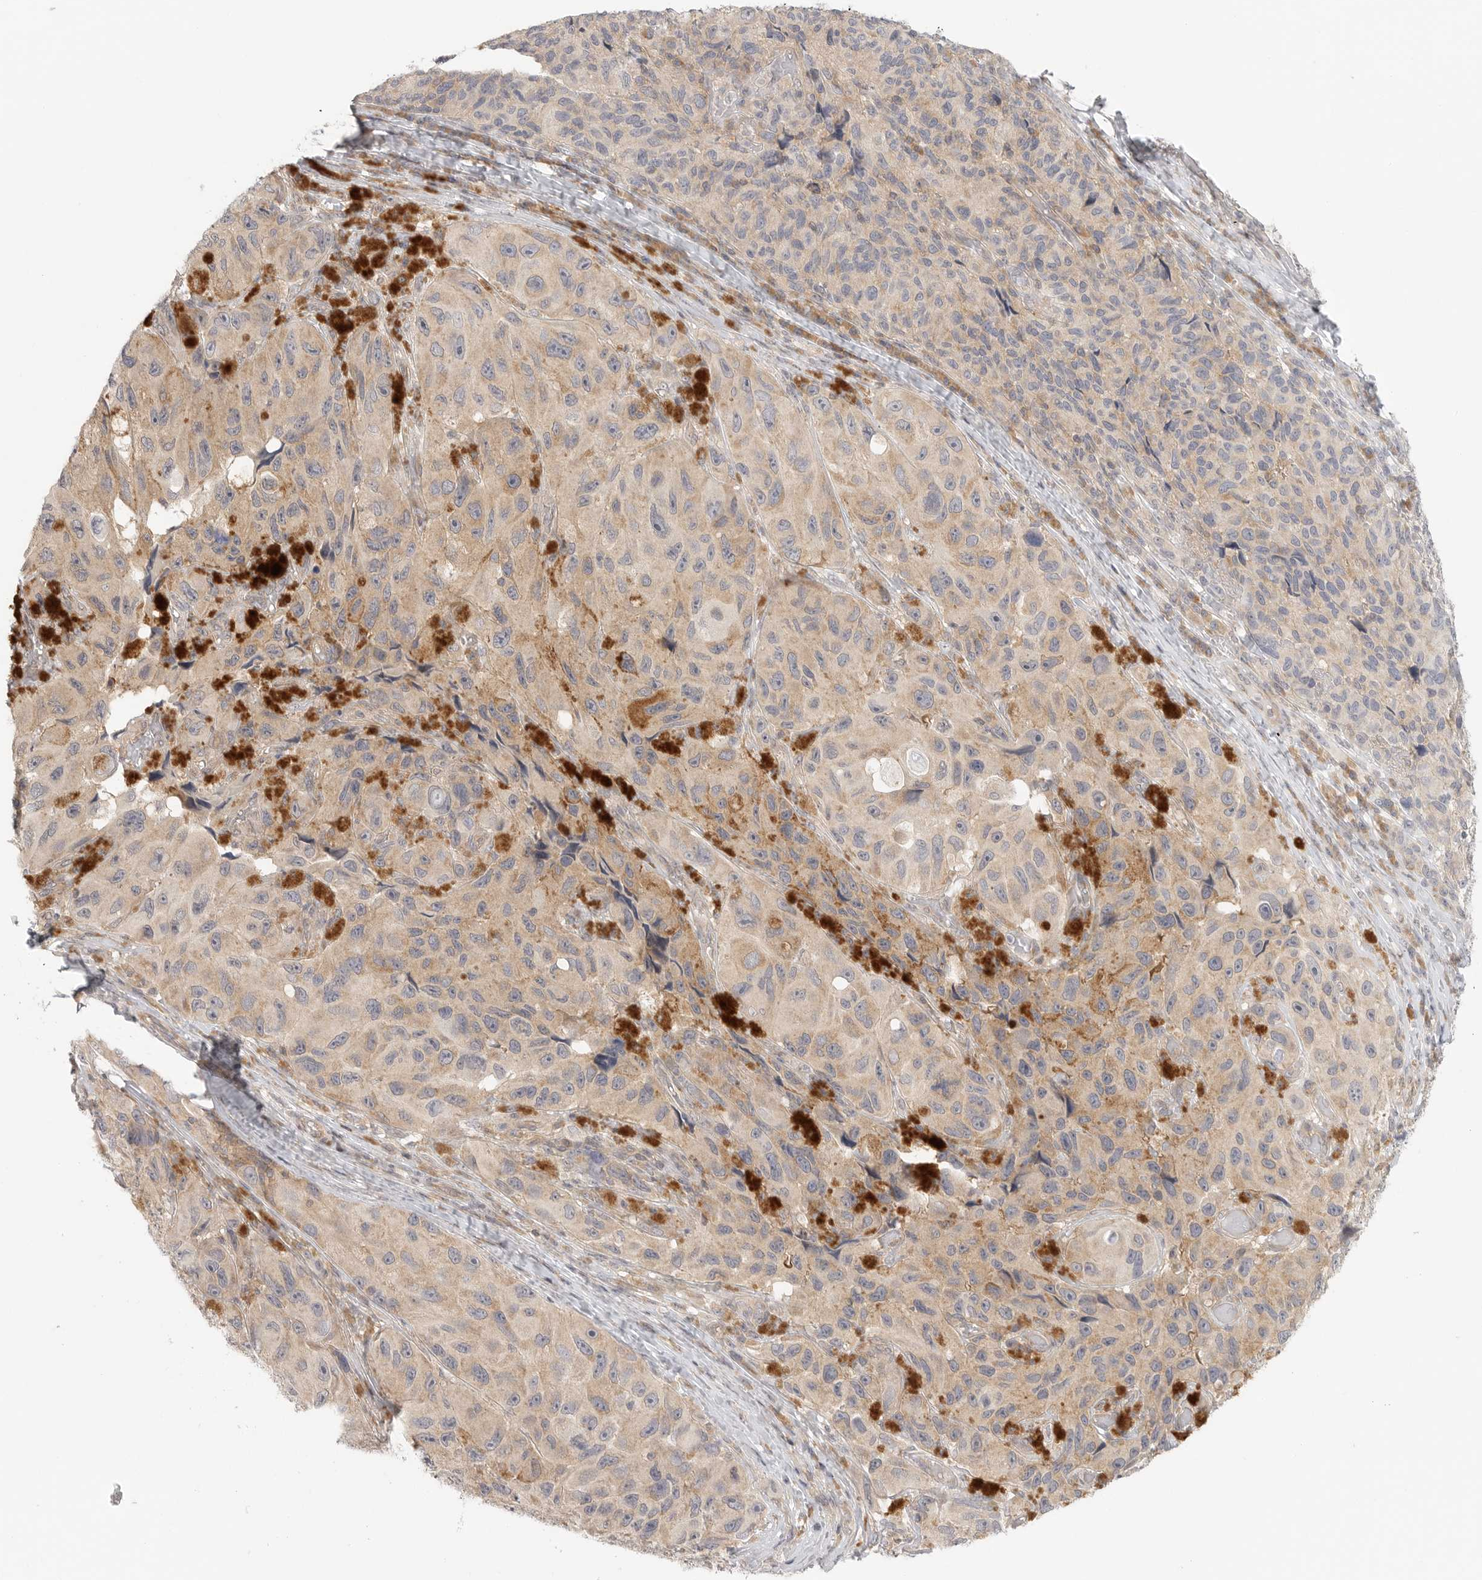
{"staining": {"intensity": "weak", "quantity": ">75%", "location": "cytoplasmic/membranous"}, "tissue": "melanoma", "cell_type": "Tumor cells", "image_type": "cancer", "snomed": [{"axis": "morphology", "description": "Malignant melanoma, NOS"}, {"axis": "topography", "description": "Skin"}], "caption": "Immunohistochemistry image of neoplastic tissue: melanoma stained using immunohistochemistry (IHC) reveals low levels of weak protein expression localized specifically in the cytoplasmic/membranous of tumor cells, appearing as a cytoplasmic/membranous brown color.", "gene": "HDAC6", "patient": {"sex": "female", "age": 73}}